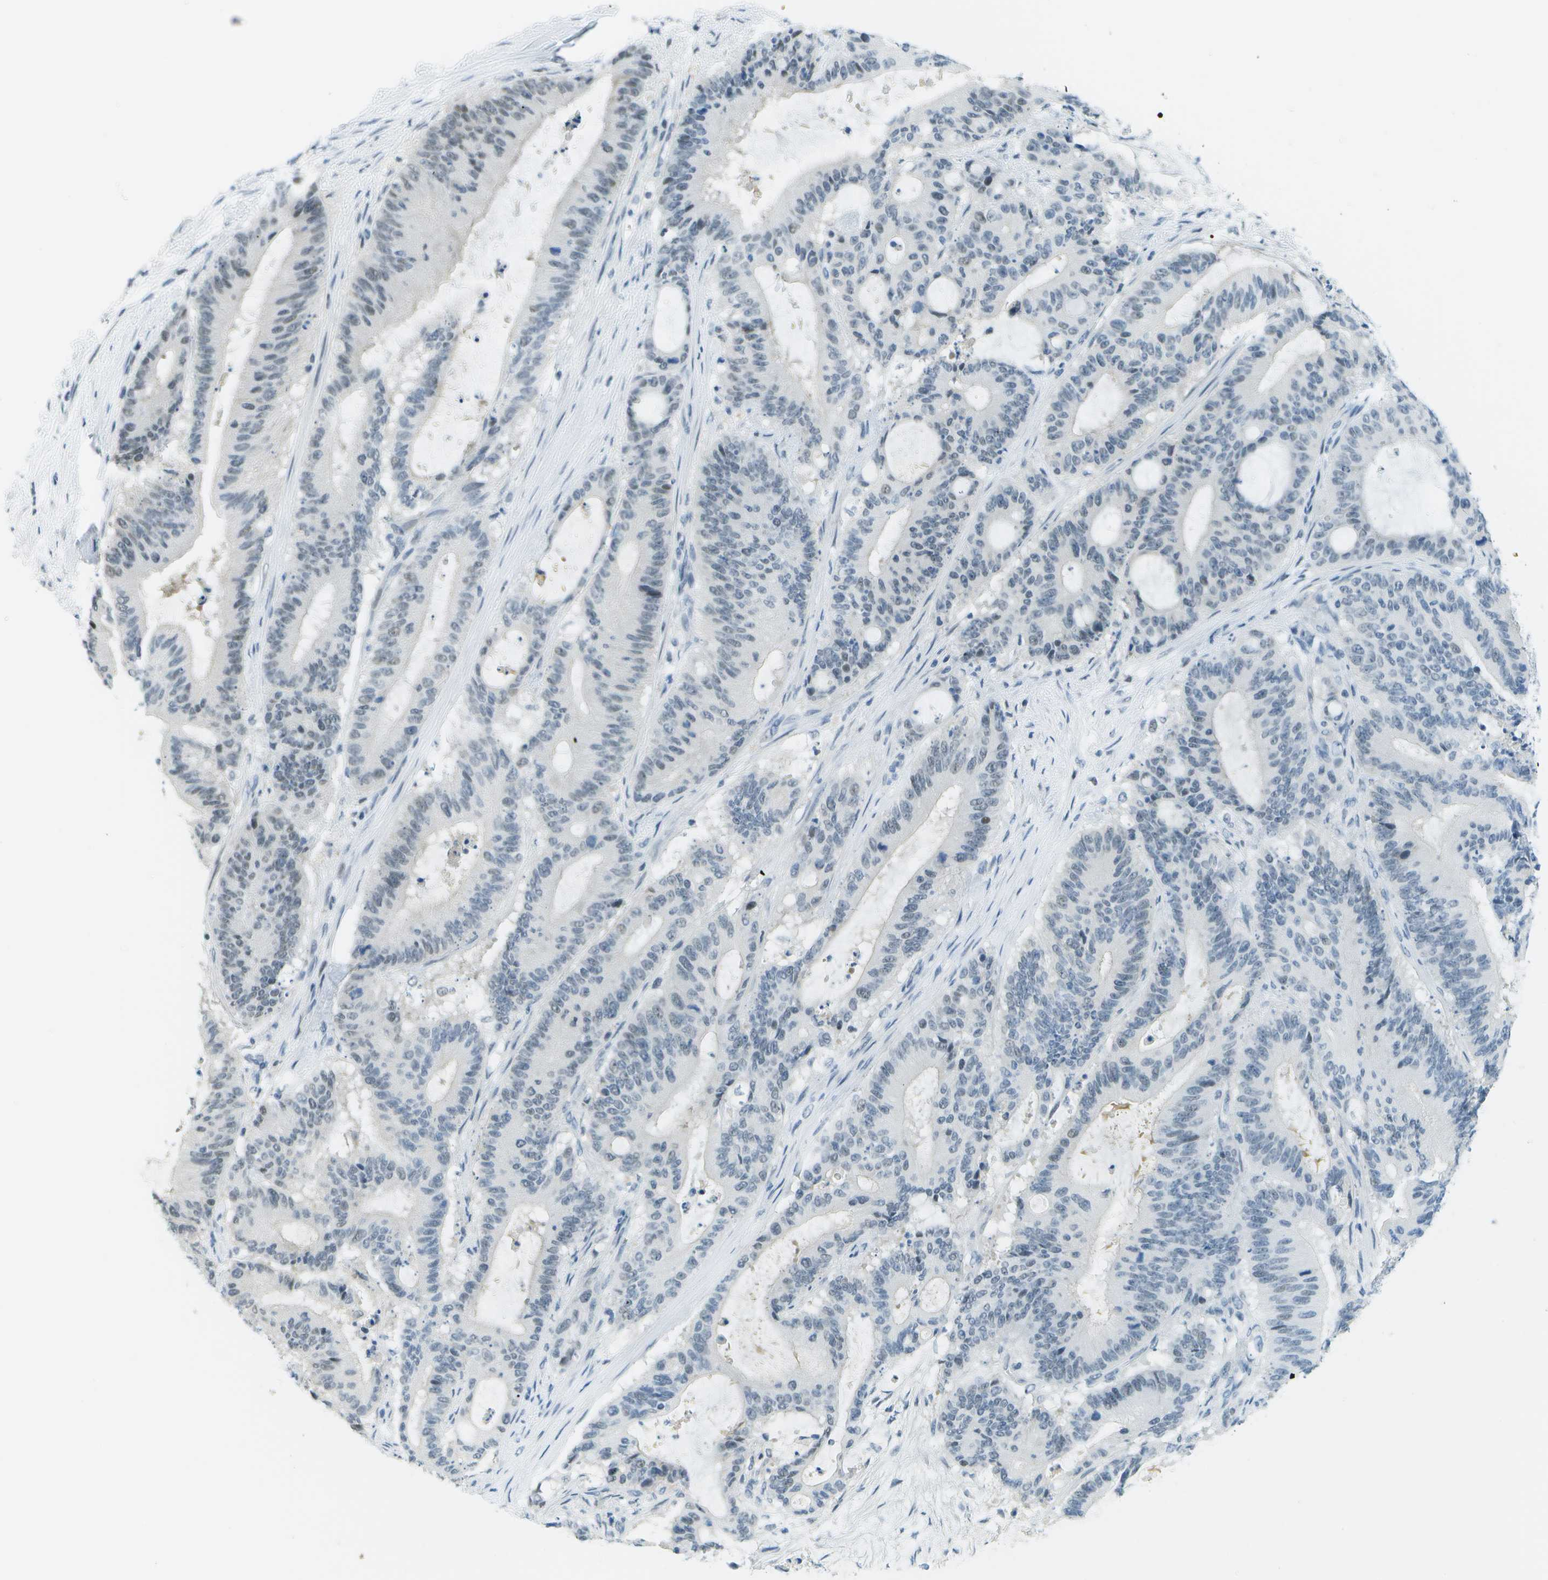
{"staining": {"intensity": "negative", "quantity": "none", "location": "none"}, "tissue": "liver cancer", "cell_type": "Tumor cells", "image_type": "cancer", "snomed": [{"axis": "morphology", "description": "Cholangiocarcinoma"}, {"axis": "topography", "description": "Liver"}], "caption": "IHC photomicrograph of neoplastic tissue: cholangiocarcinoma (liver) stained with DAB displays no significant protein positivity in tumor cells.", "gene": "NEK11", "patient": {"sex": "female", "age": 73}}